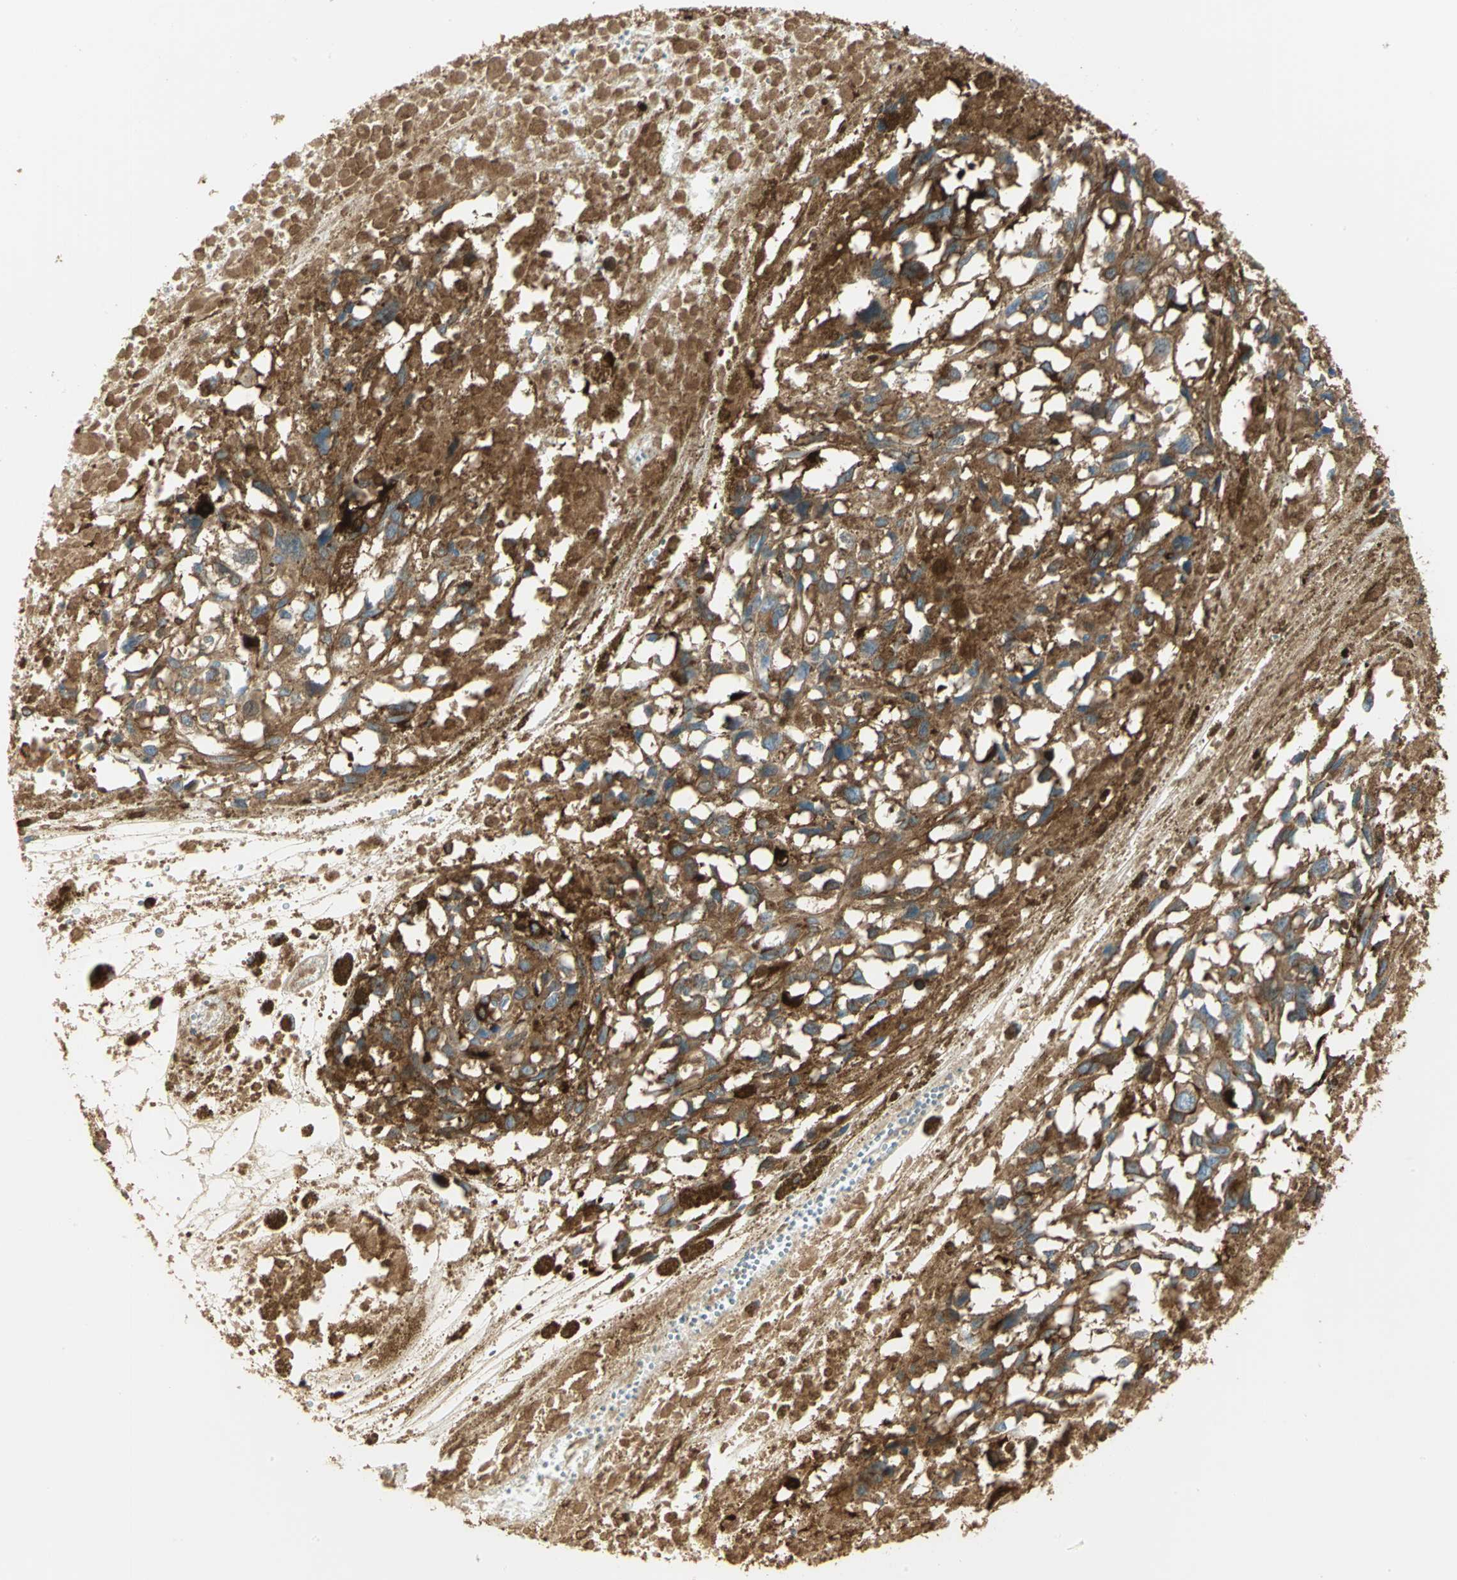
{"staining": {"intensity": "strong", "quantity": ">75%", "location": "cytoplasmic/membranous"}, "tissue": "melanoma", "cell_type": "Tumor cells", "image_type": "cancer", "snomed": [{"axis": "morphology", "description": "Malignant melanoma, Metastatic site"}, {"axis": "topography", "description": "Lymph node"}], "caption": "The photomicrograph demonstrates immunohistochemical staining of melanoma. There is strong cytoplasmic/membranous staining is identified in about >75% of tumor cells.", "gene": "WARS1", "patient": {"sex": "male", "age": 59}}